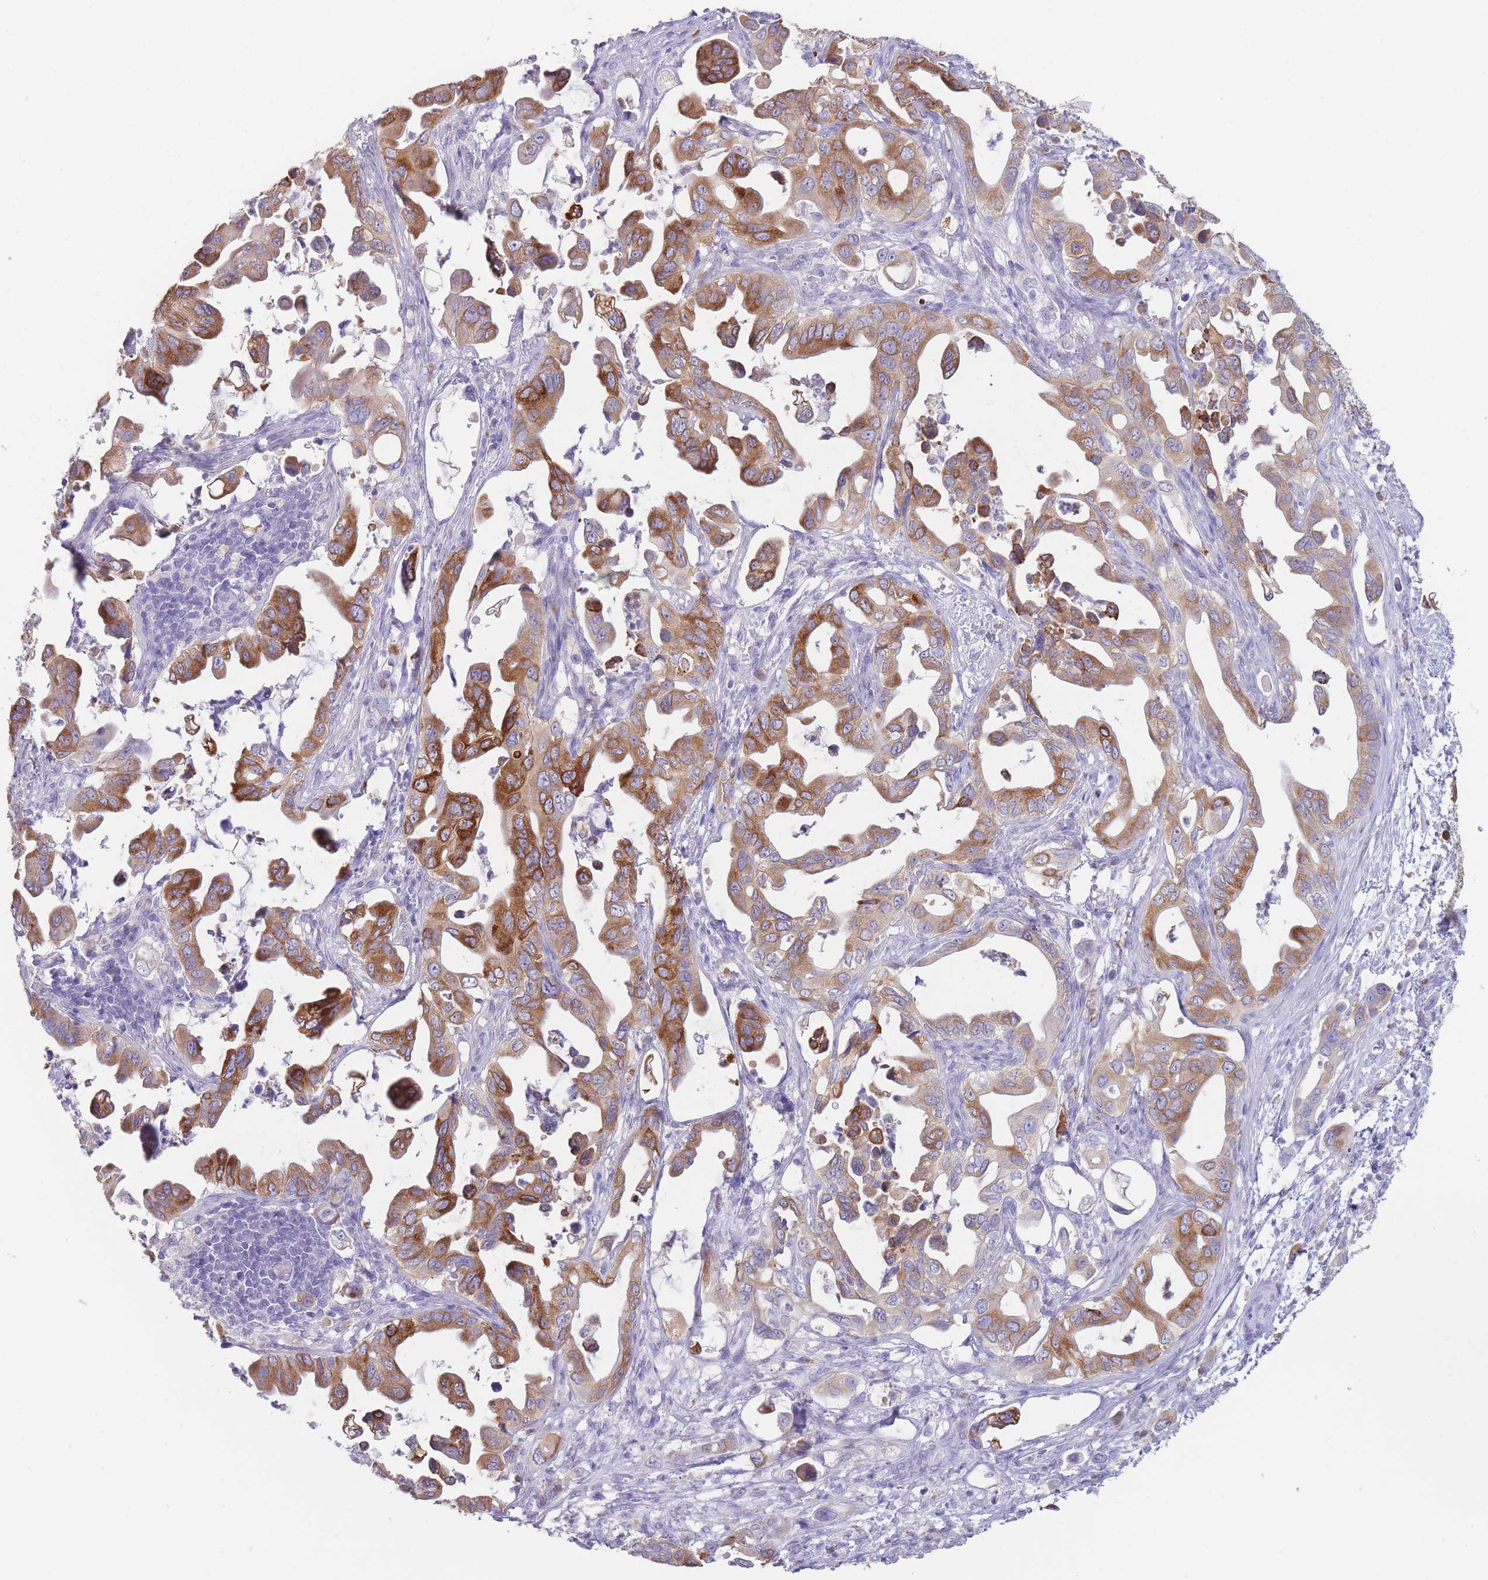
{"staining": {"intensity": "strong", "quantity": "25%-75%", "location": "cytoplasmic/membranous"}, "tissue": "pancreatic cancer", "cell_type": "Tumor cells", "image_type": "cancer", "snomed": [{"axis": "morphology", "description": "Adenocarcinoma, NOS"}, {"axis": "topography", "description": "Pancreas"}], "caption": "Pancreatic adenocarcinoma stained with a protein marker reveals strong staining in tumor cells.", "gene": "ZNF627", "patient": {"sex": "male", "age": 61}}